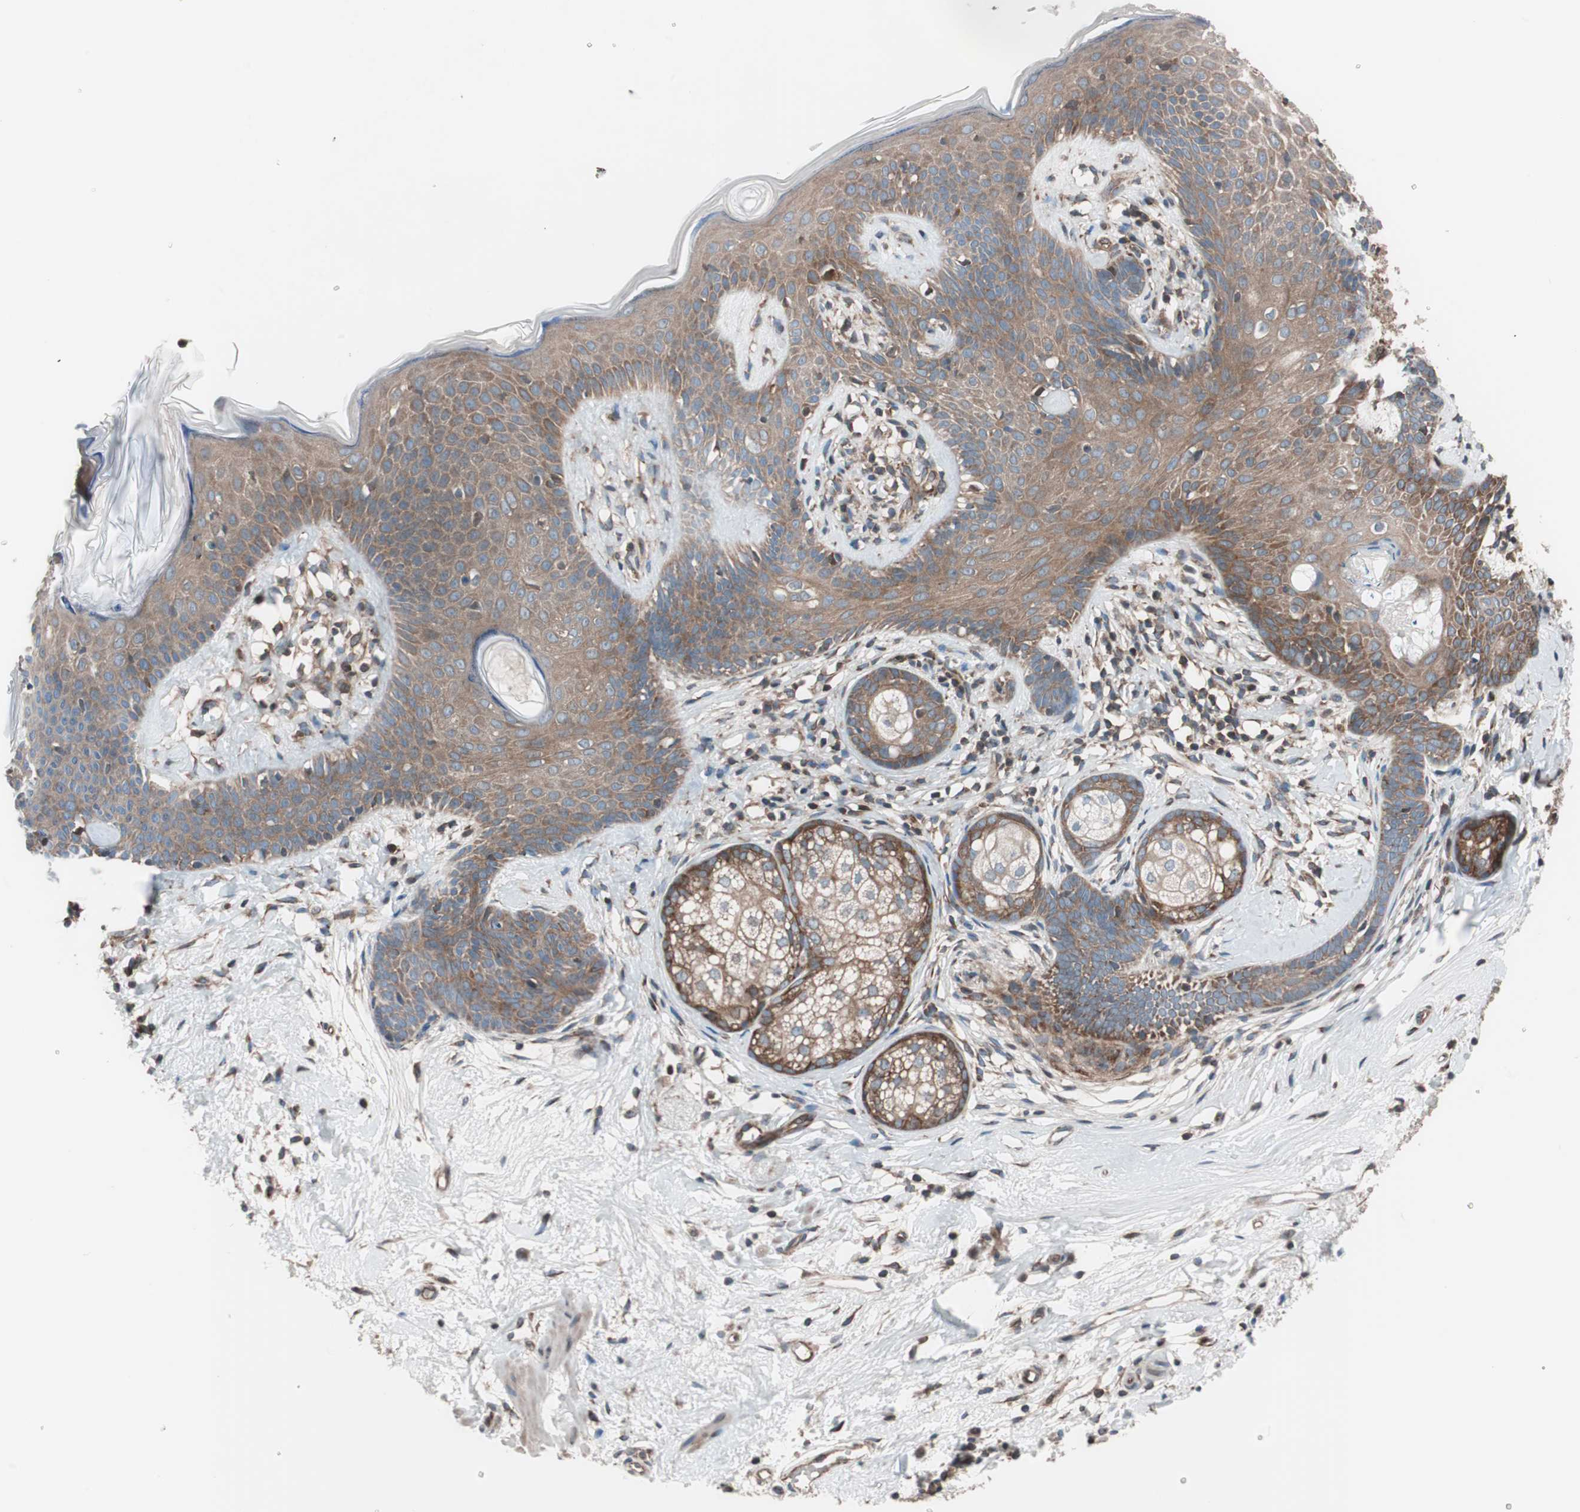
{"staining": {"intensity": "moderate", "quantity": ">75%", "location": "cytoplasmic/membranous"}, "tissue": "skin cancer", "cell_type": "Tumor cells", "image_type": "cancer", "snomed": [{"axis": "morphology", "description": "Developmental malformation"}, {"axis": "morphology", "description": "Basal cell carcinoma"}, {"axis": "topography", "description": "Skin"}], "caption": "Immunohistochemistry staining of basal cell carcinoma (skin), which shows medium levels of moderate cytoplasmic/membranous positivity in about >75% of tumor cells indicating moderate cytoplasmic/membranous protein staining. The staining was performed using DAB (brown) for protein detection and nuclei were counterstained in hematoxylin (blue).", "gene": "SEC31A", "patient": {"sex": "female", "age": 62}}